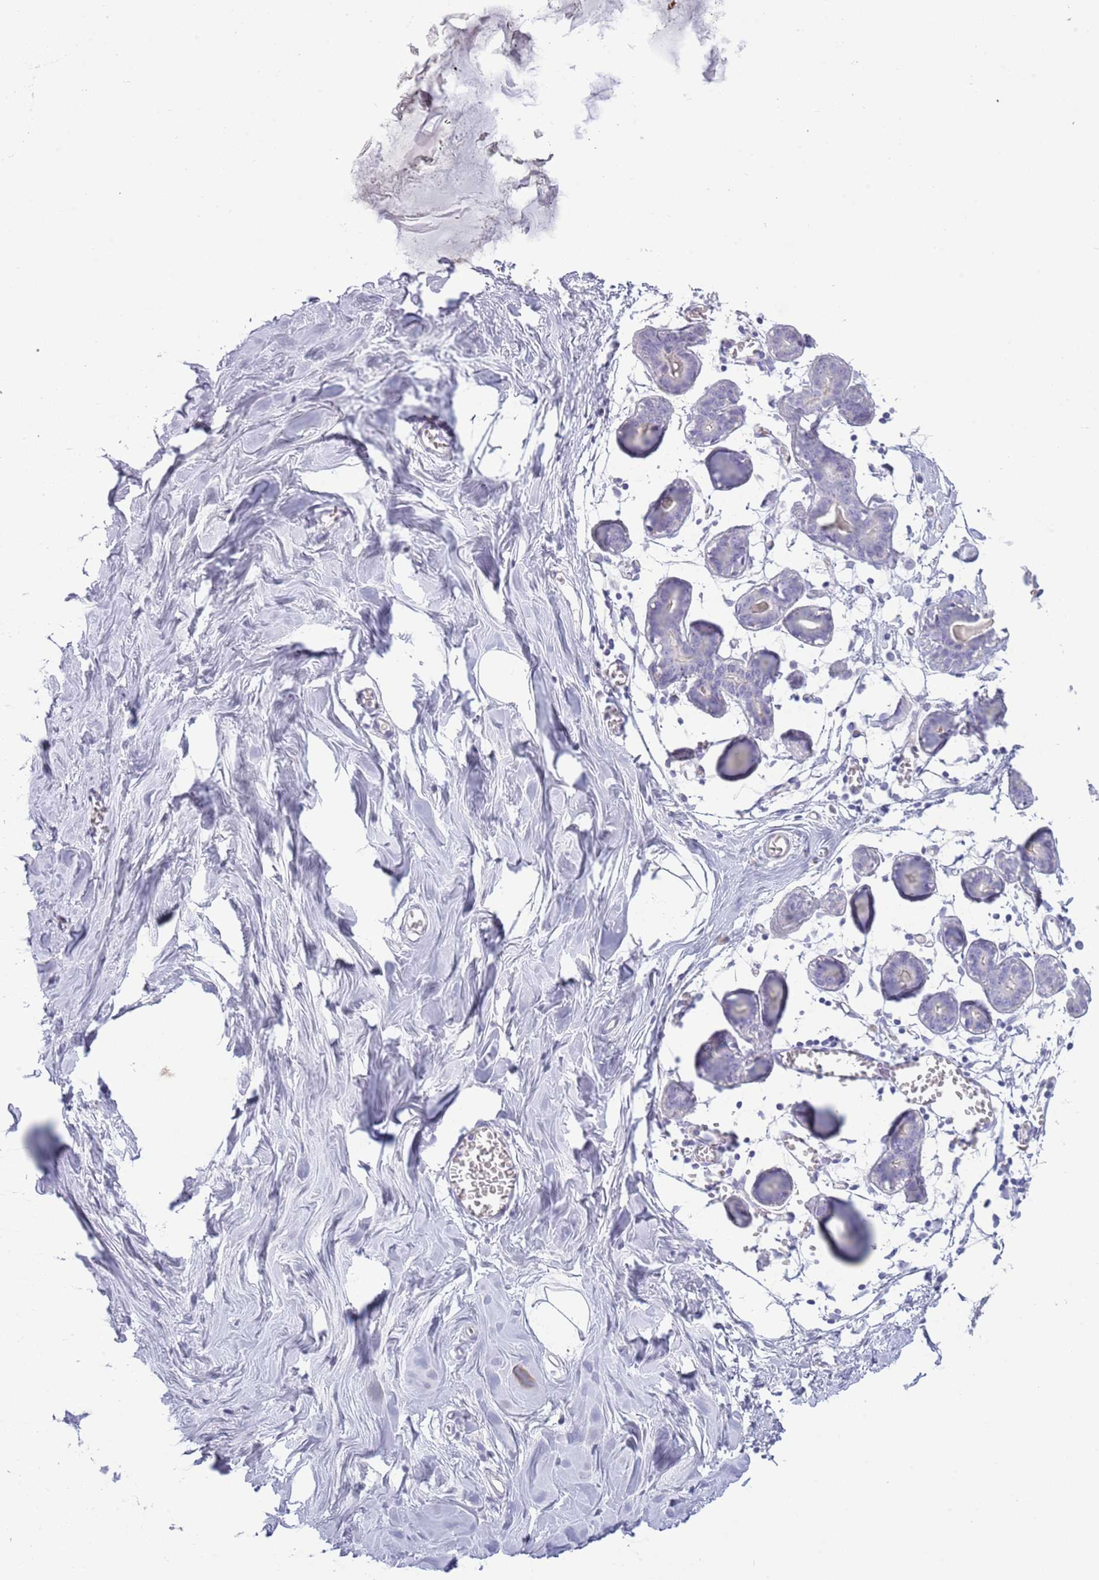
{"staining": {"intensity": "negative", "quantity": "none", "location": "none"}, "tissue": "breast", "cell_type": "Adipocytes", "image_type": "normal", "snomed": [{"axis": "morphology", "description": "Normal tissue, NOS"}, {"axis": "topography", "description": "Breast"}], "caption": "DAB immunohistochemical staining of benign human breast shows no significant positivity in adipocytes.", "gene": "ACR", "patient": {"sex": "female", "age": 27}}